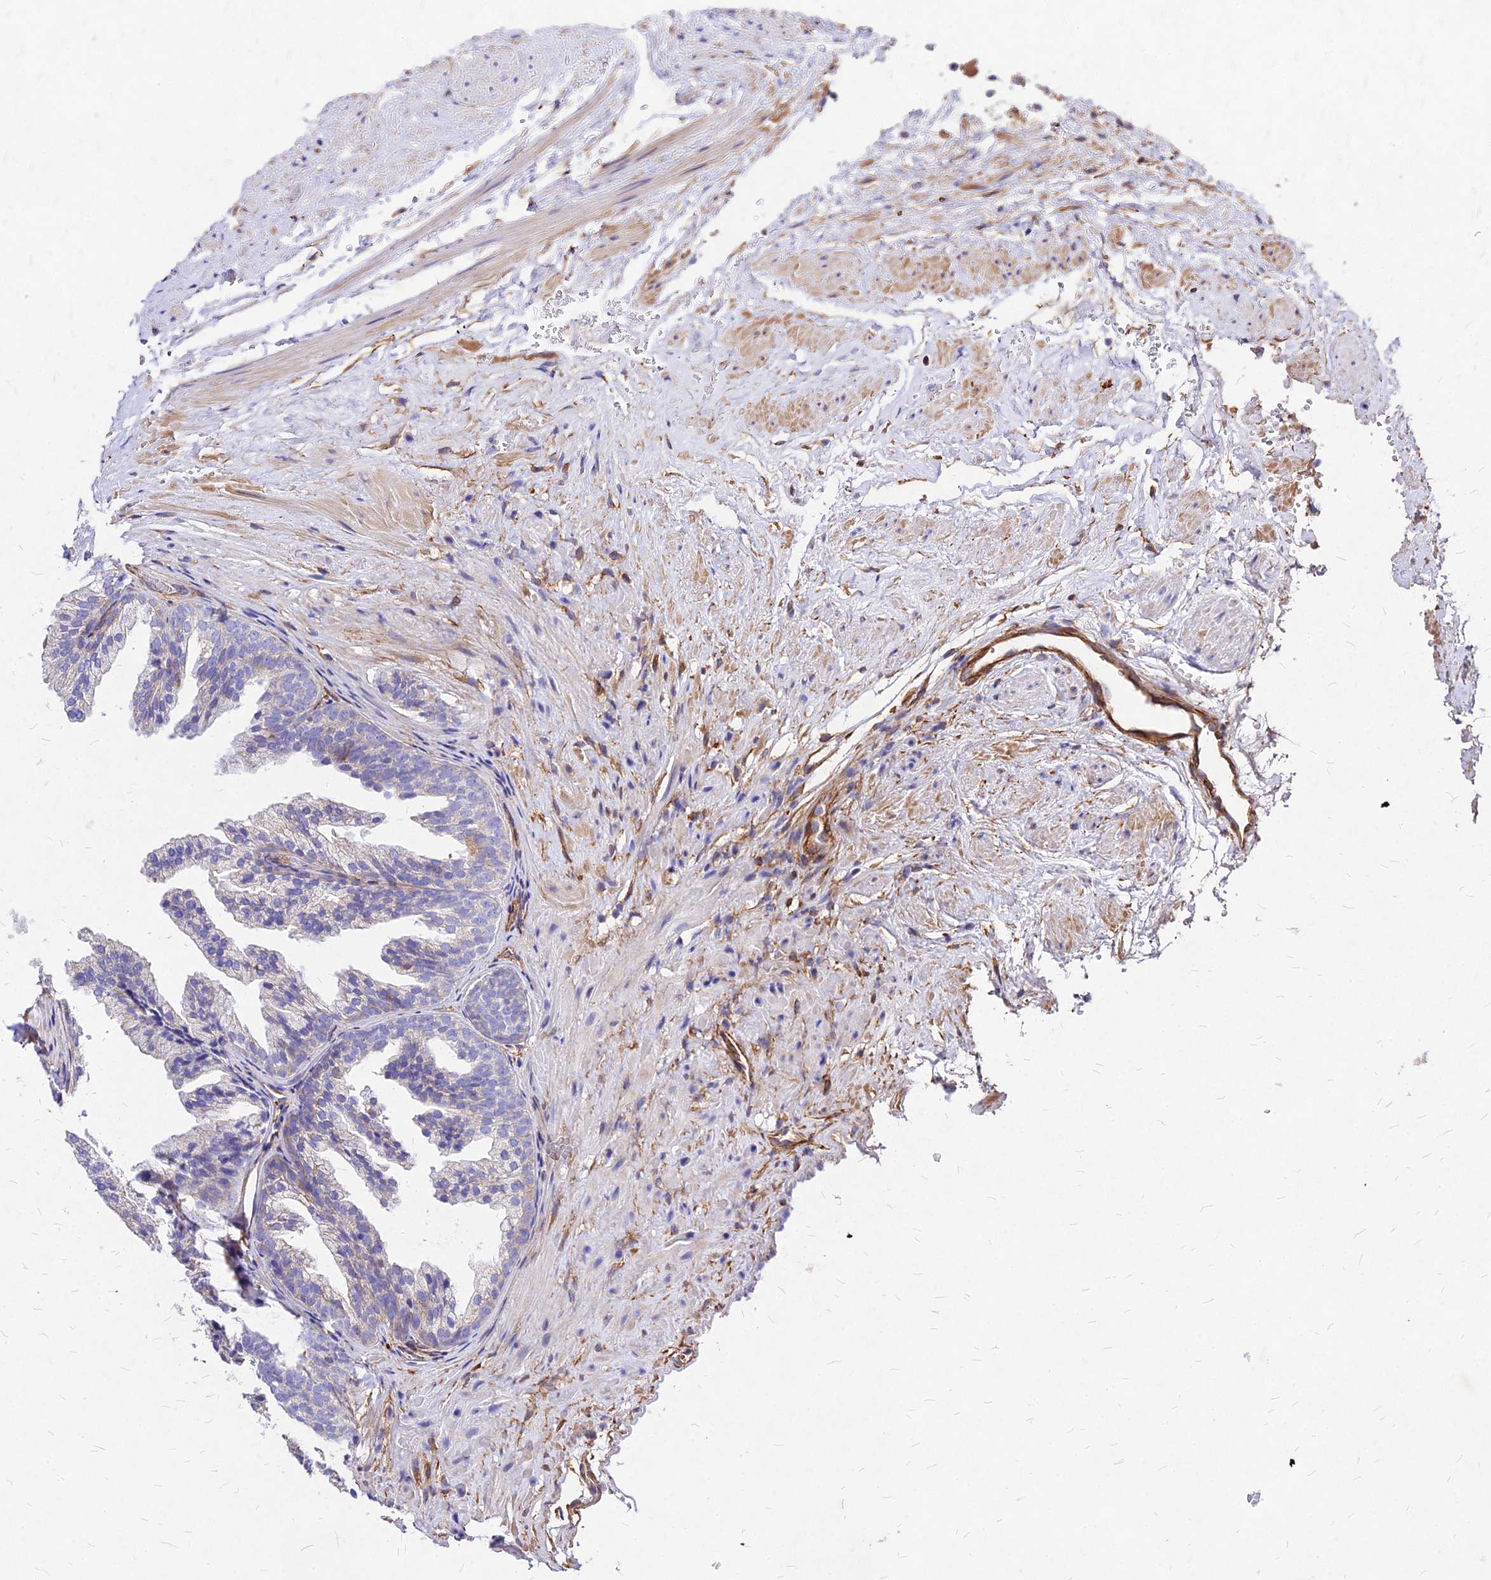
{"staining": {"intensity": "negative", "quantity": "none", "location": "none"}, "tissue": "prostate", "cell_type": "Glandular cells", "image_type": "normal", "snomed": [{"axis": "morphology", "description": "Normal tissue, NOS"}, {"axis": "topography", "description": "Prostate"}], "caption": "Prostate was stained to show a protein in brown. There is no significant expression in glandular cells. (Stains: DAB immunohistochemistry (IHC) with hematoxylin counter stain, Microscopy: brightfield microscopy at high magnification).", "gene": "EFCC1", "patient": {"sex": "male", "age": 76}}